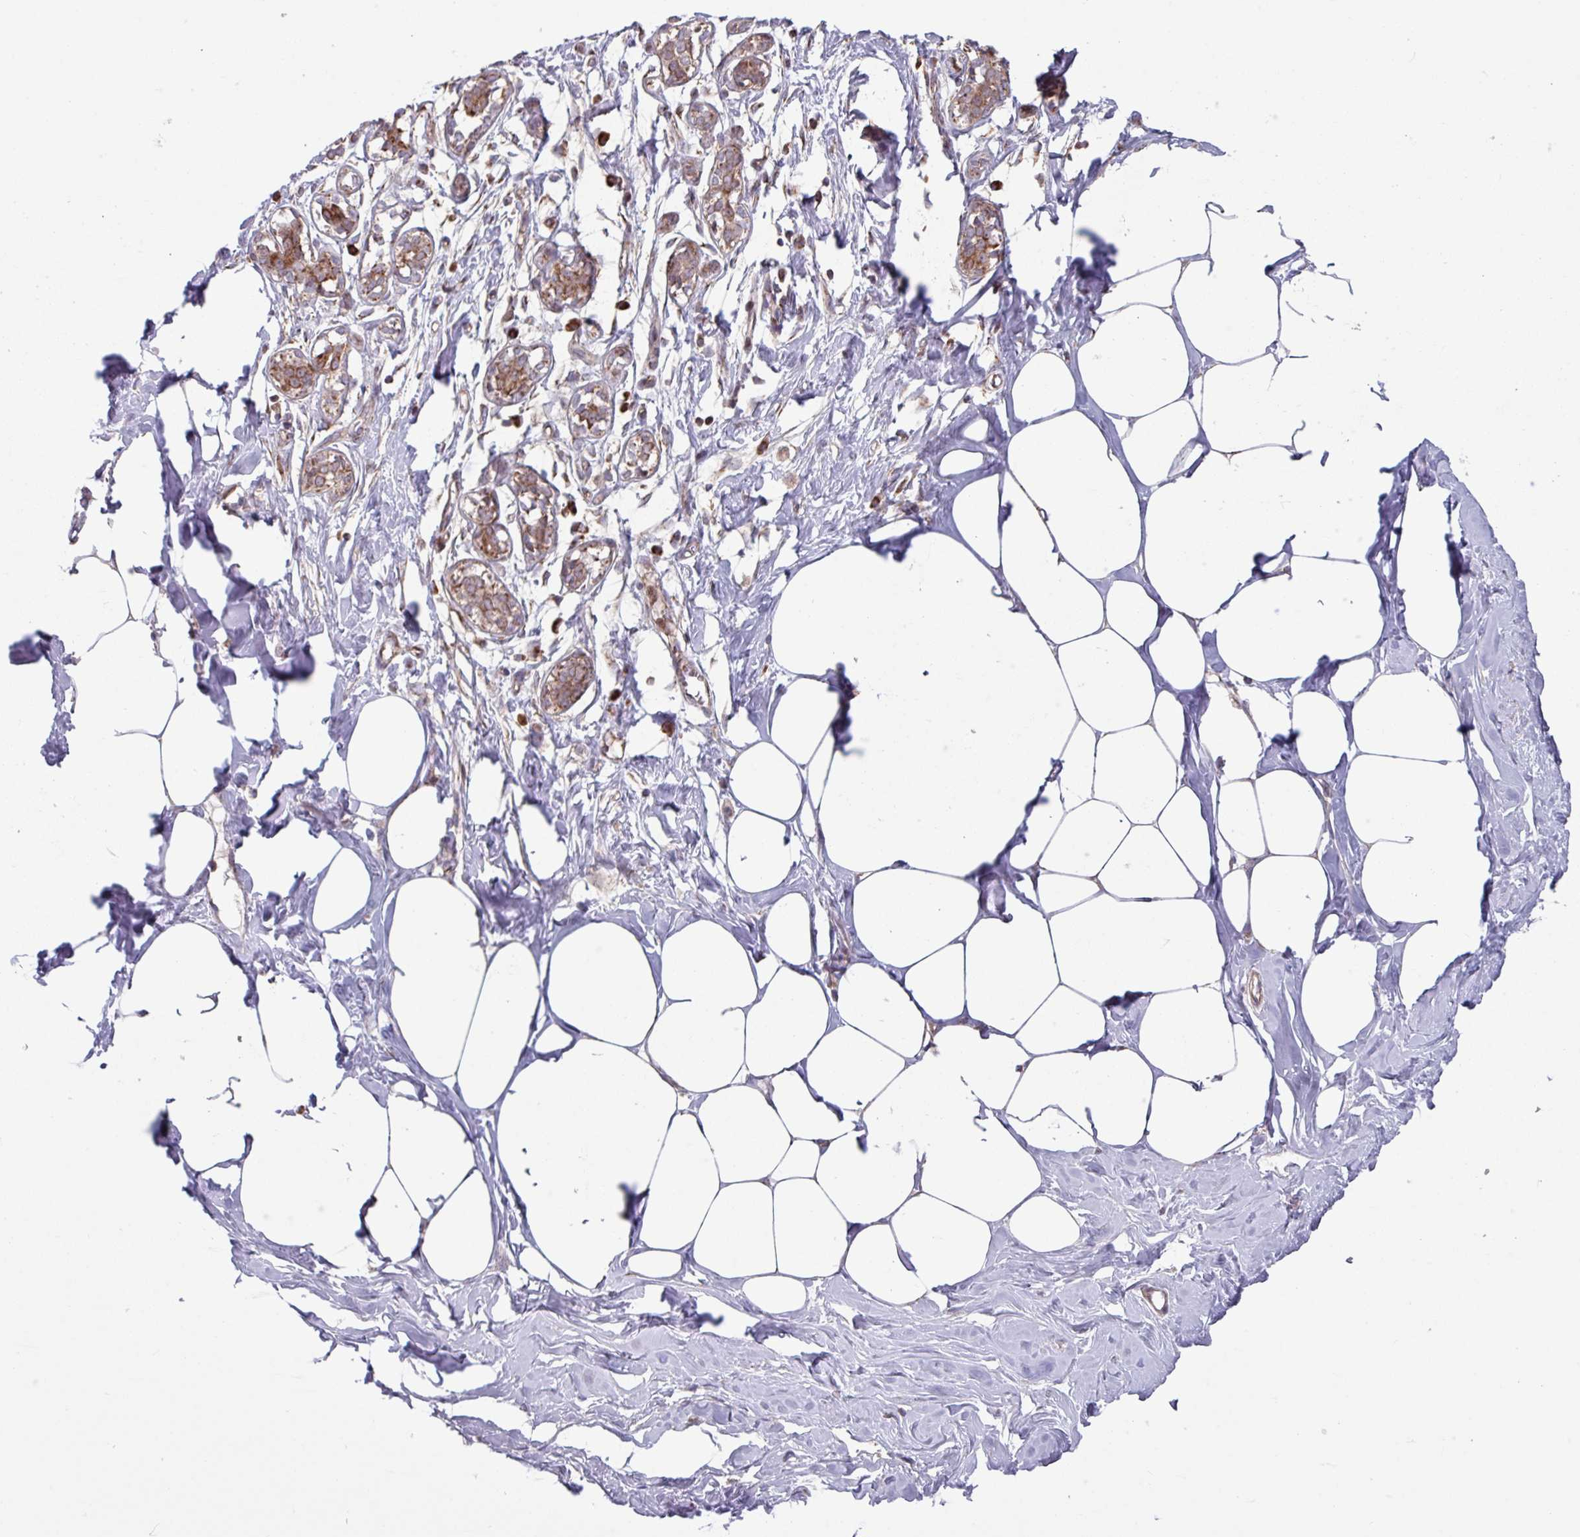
{"staining": {"intensity": "negative", "quantity": "none", "location": "none"}, "tissue": "breast", "cell_type": "Adipocytes", "image_type": "normal", "snomed": [{"axis": "morphology", "description": "Normal tissue, NOS"}, {"axis": "topography", "description": "Breast"}], "caption": "IHC of normal human breast demonstrates no expression in adipocytes.", "gene": "COX7C", "patient": {"sex": "female", "age": 27}}